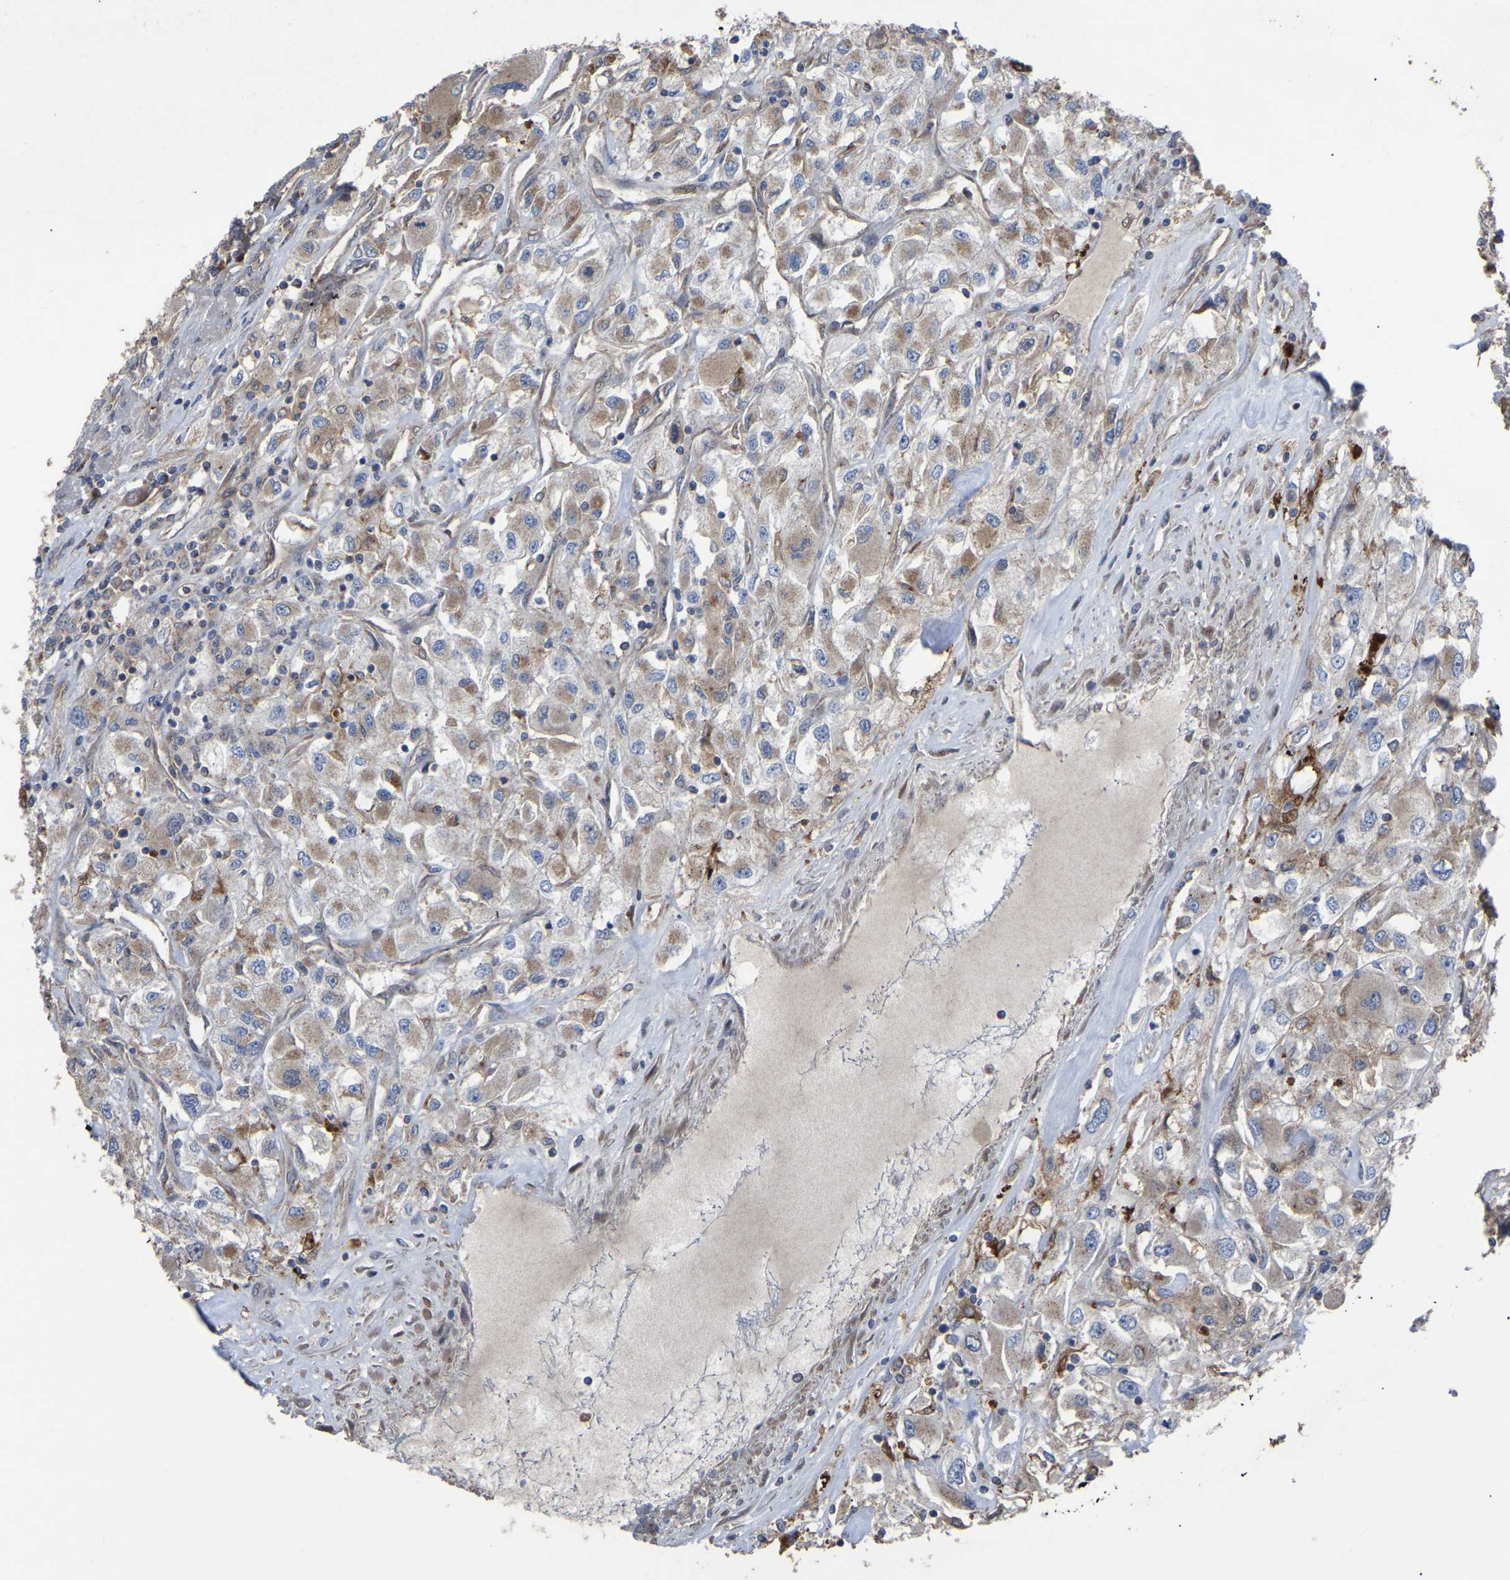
{"staining": {"intensity": "moderate", "quantity": "25%-75%", "location": "cytoplasmic/membranous"}, "tissue": "renal cancer", "cell_type": "Tumor cells", "image_type": "cancer", "snomed": [{"axis": "morphology", "description": "Adenocarcinoma, NOS"}, {"axis": "topography", "description": "Kidney"}], "caption": "Tumor cells show moderate cytoplasmic/membranous staining in about 25%-75% of cells in renal adenocarcinoma.", "gene": "GCC1", "patient": {"sex": "female", "age": 52}}